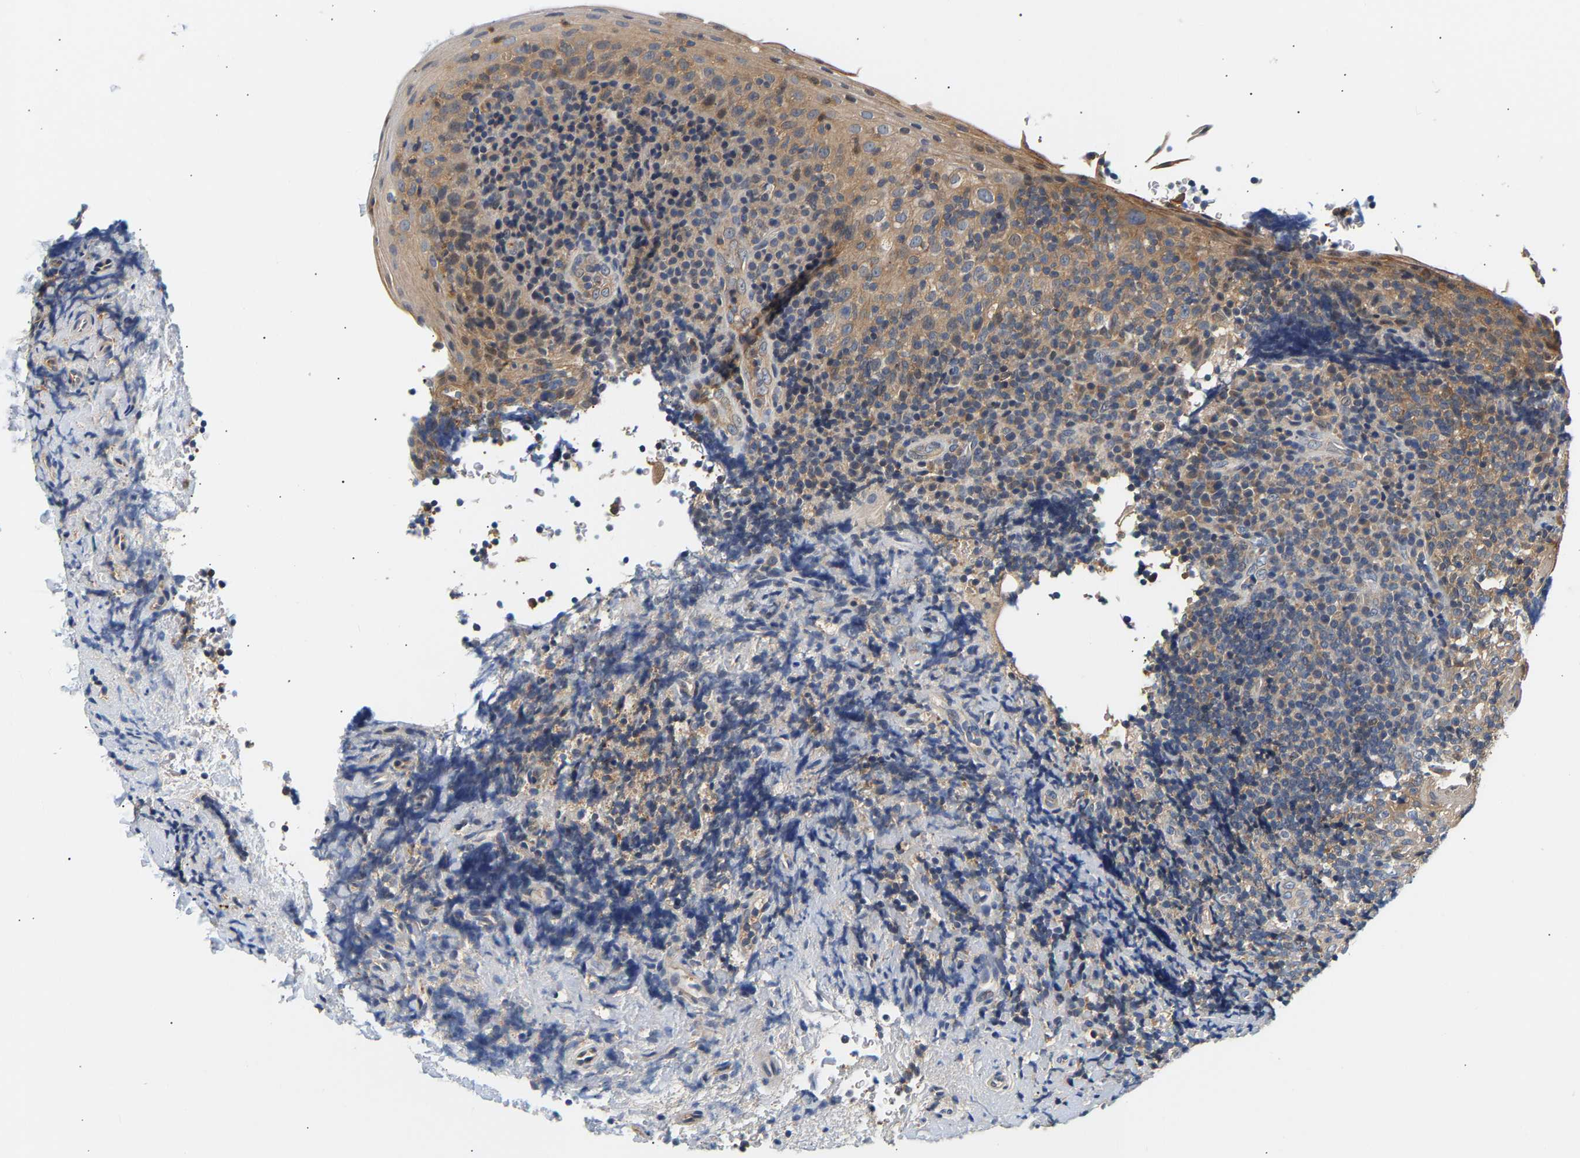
{"staining": {"intensity": "weak", "quantity": ">75%", "location": "cytoplasmic/membranous"}, "tissue": "tonsil", "cell_type": "Germinal center cells", "image_type": "normal", "snomed": [{"axis": "morphology", "description": "Normal tissue, NOS"}, {"axis": "topography", "description": "Tonsil"}], "caption": "An image showing weak cytoplasmic/membranous positivity in about >75% of germinal center cells in unremarkable tonsil, as visualized by brown immunohistochemical staining.", "gene": "PPID", "patient": {"sex": "male", "age": 37}}